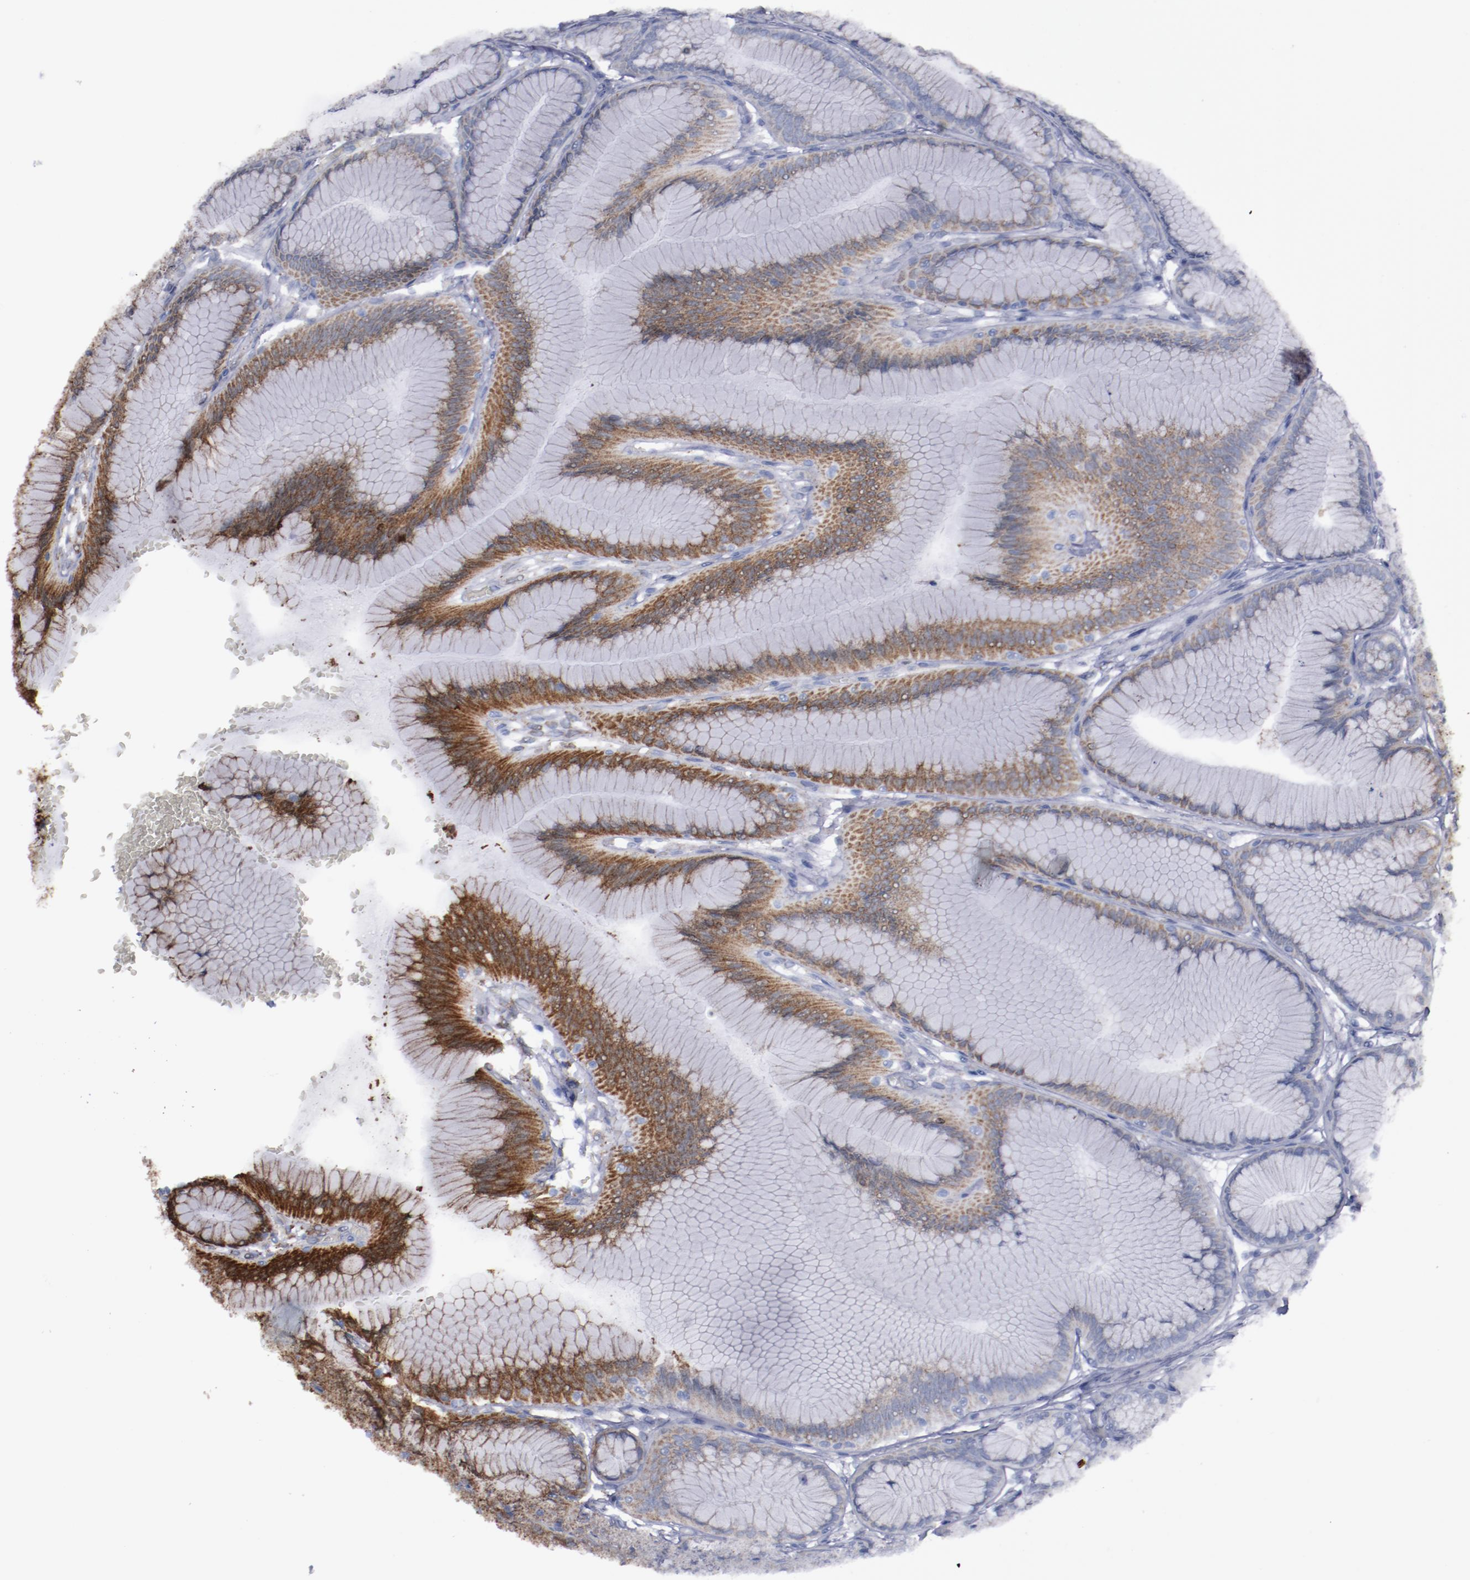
{"staining": {"intensity": "moderate", "quantity": ">75%", "location": "cytoplasmic/membranous"}, "tissue": "stomach", "cell_type": "Glandular cells", "image_type": "normal", "snomed": [{"axis": "morphology", "description": "Normal tissue, NOS"}, {"axis": "morphology", "description": "Adenocarcinoma, NOS"}, {"axis": "topography", "description": "Stomach"}, {"axis": "topography", "description": "Stomach, lower"}], "caption": "Immunohistochemistry (IHC) of benign human stomach shows medium levels of moderate cytoplasmic/membranous positivity in about >75% of glandular cells.", "gene": "ERLIN2", "patient": {"sex": "female", "age": 65}}